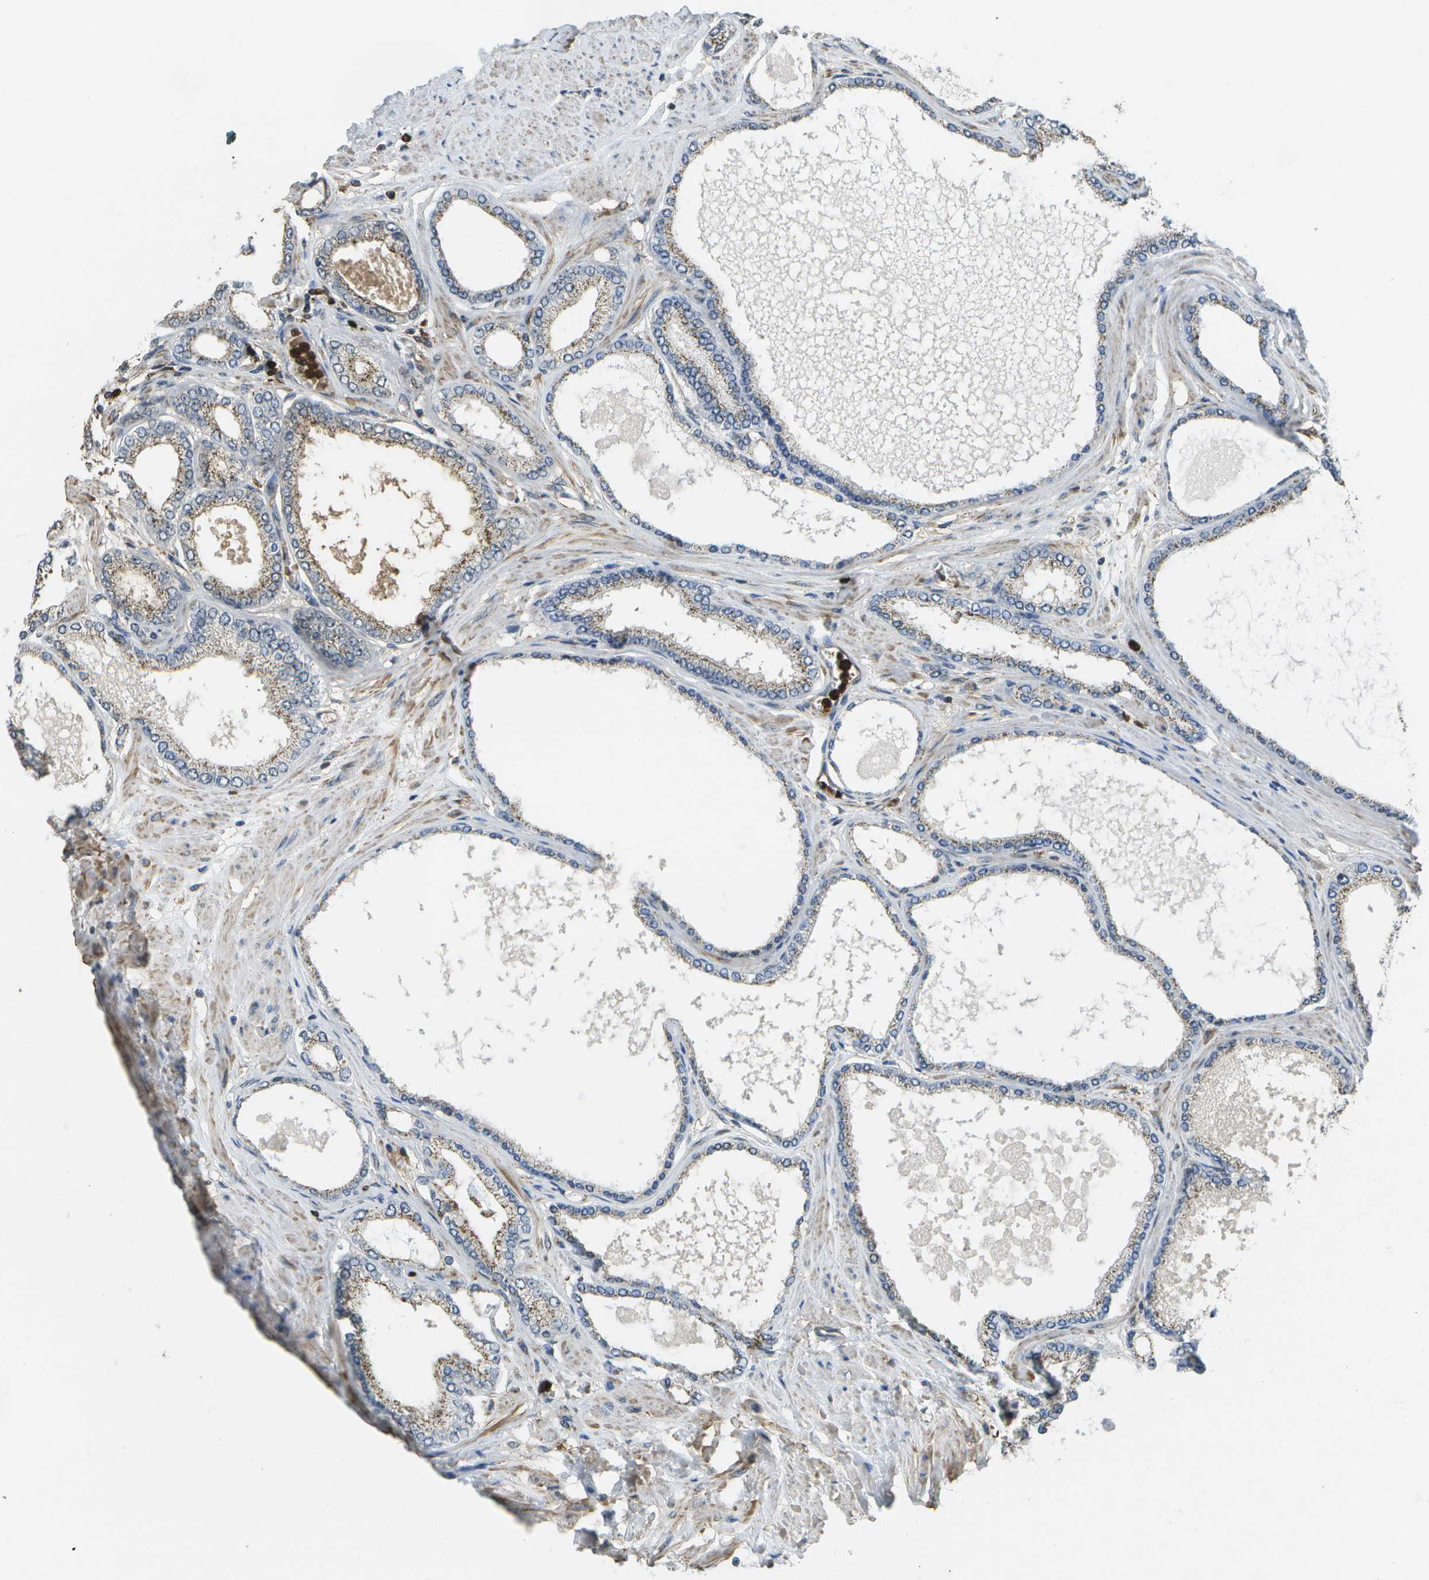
{"staining": {"intensity": "moderate", "quantity": ">75%", "location": "cytoplasmic/membranous"}, "tissue": "prostate cancer", "cell_type": "Tumor cells", "image_type": "cancer", "snomed": [{"axis": "morphology", "description": "Adenocarcinoma, High grade"}, {"axis": "topography", "description": "Prostate"}], "caption": "Immunohistochemical staining of human prostate cancer (adenocarcinoma (high-grade)) reveals moderate cytoplasmic/membranous protein positivity in approximately >75% of tumor cells. Nuclei are stained in blue.", "gene": "CACHD1", "patient": {"sex": "male", "age": 61}}